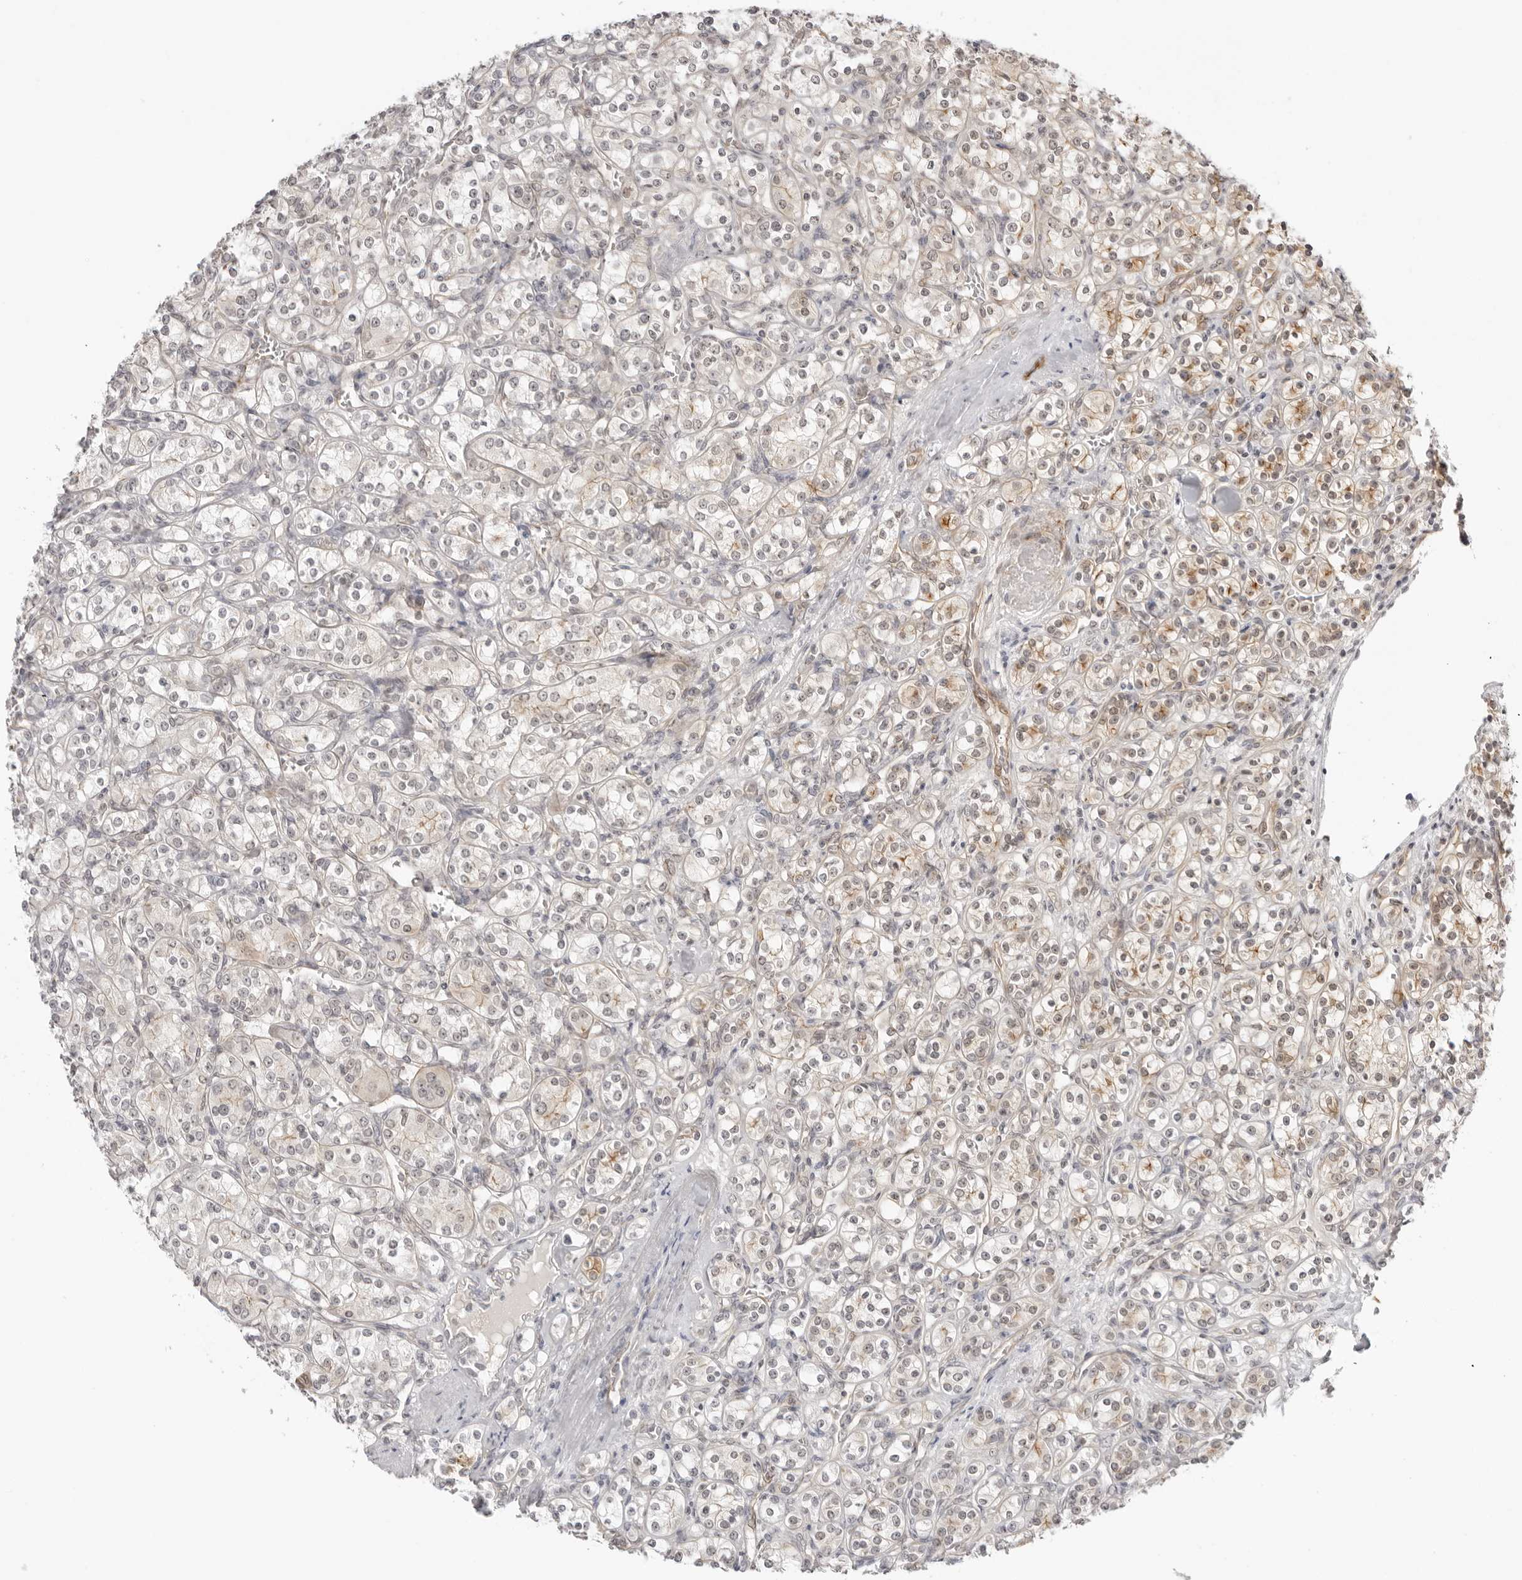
{"staining": {"intensity": "moderate", "quantity": "<25%", "location": "cytoplasmic/membranous"}, "tissue": "renal cancer", "cell_type": "Tumor cells", "image_type": "cancer", "snomed": [{"axis": "morphology", "description": "Adenocarcinoma, NOS"}, {"axis": "topography", "description": "Kidney"}], "caption": "An immunohistochemistry image of tumor tissue is shown. Protein staining in brown labels moderate cytoplasmic/membranous positivity in renal adenocarcinoma within tumor cells.", "gene": "TRAPPC3", "patient": {"sex": "male", "age": 77}}